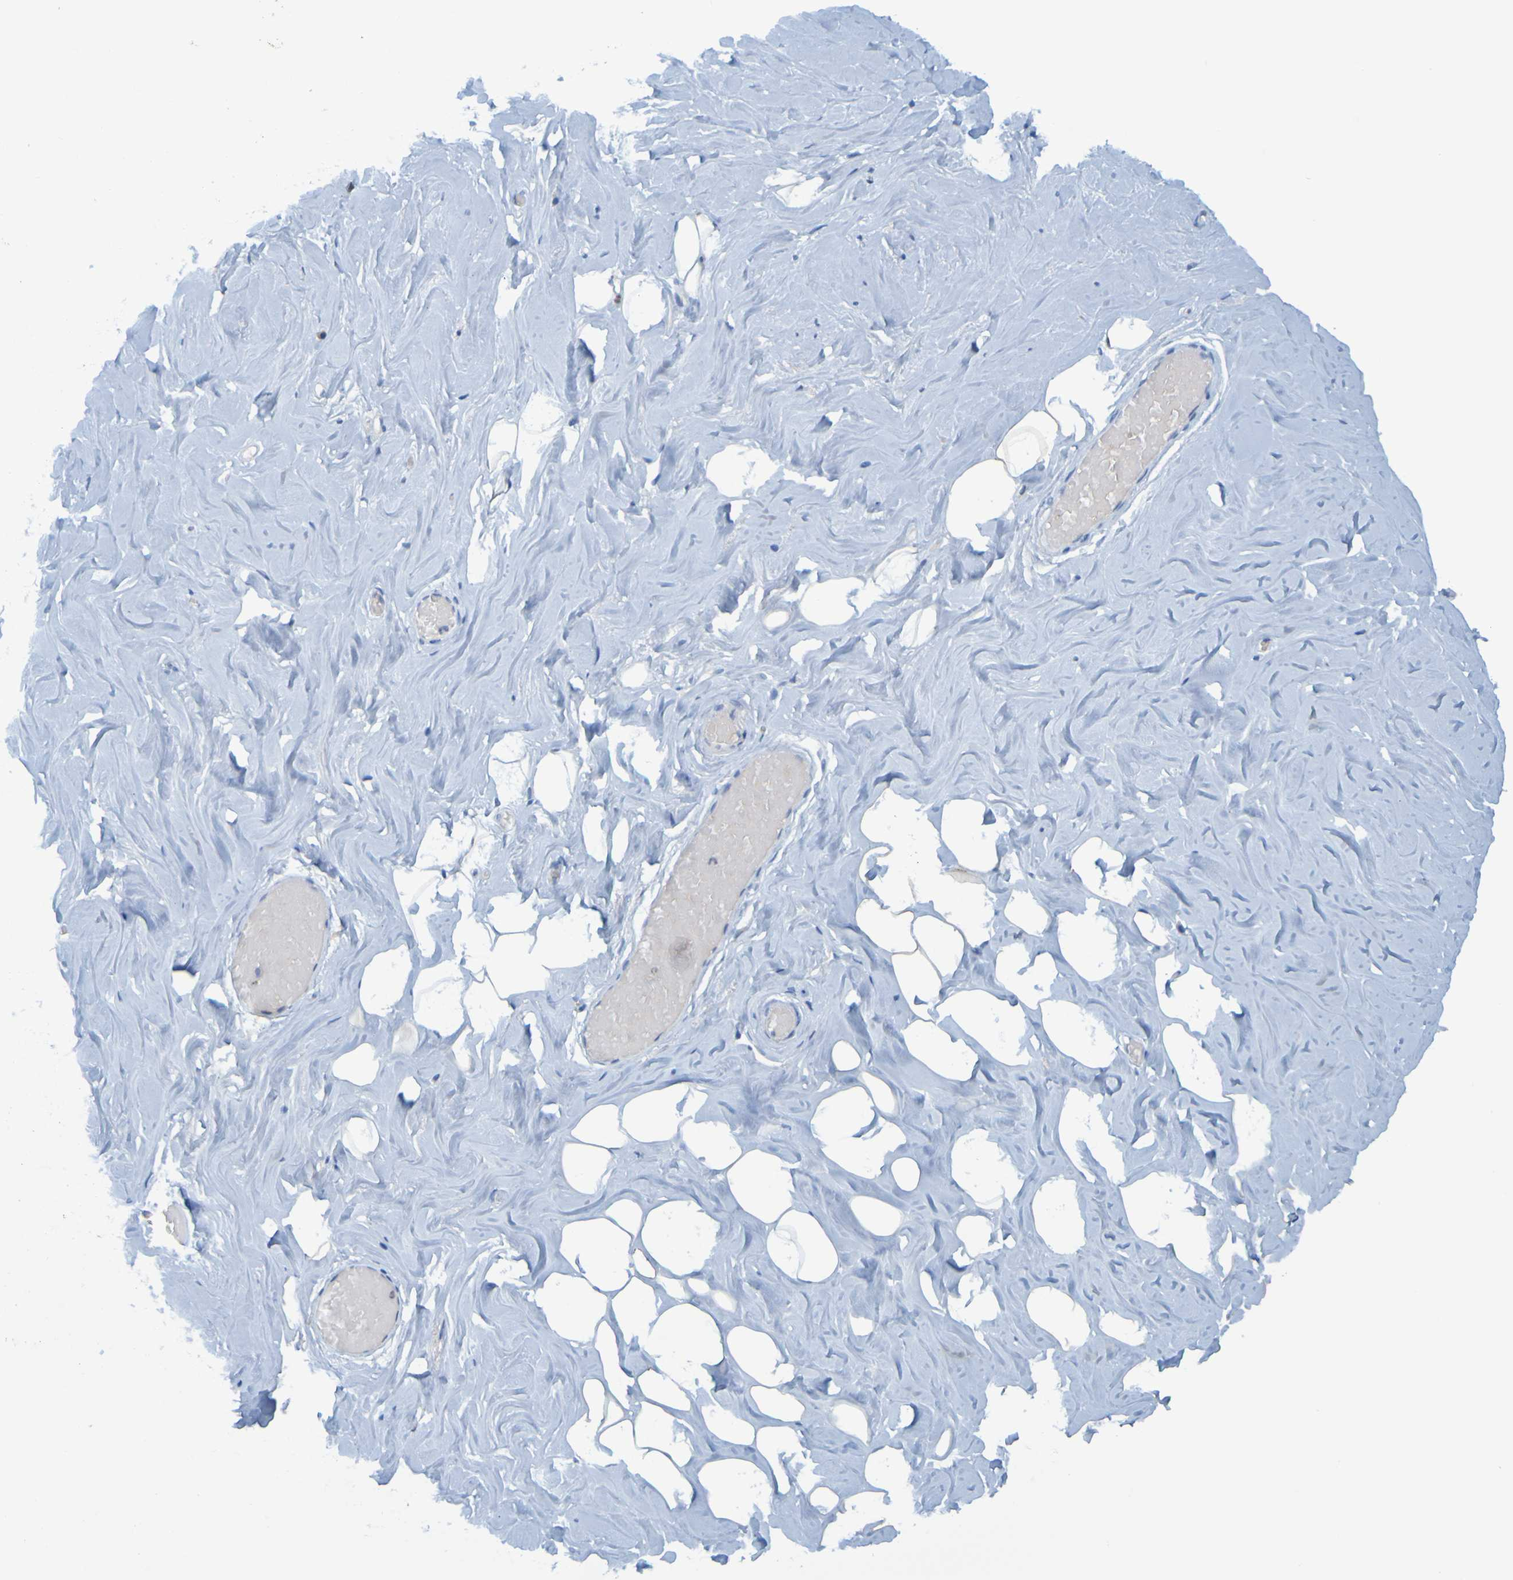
{"staining": {"intensity": "negative", "quantity": "none", "location": "none"}, "tissue": "breast", "cell_type": "Adipocytes", "image_type": "normal", "snomed": [{"axis": "morphology", "description": "Normal tissue, NOS"}, {"axis": "topography", "description": "Breast"}], "caption": "A high-resolution micrograph shows immunohistochemistry staining of benign breast, which reveals no significant positivity in adipocytes. (Brightfield microscopy of DAB immunohistochemistry at high magnification).", "gene": "USP36", "patient": {"sex": "female", "age": 75}}